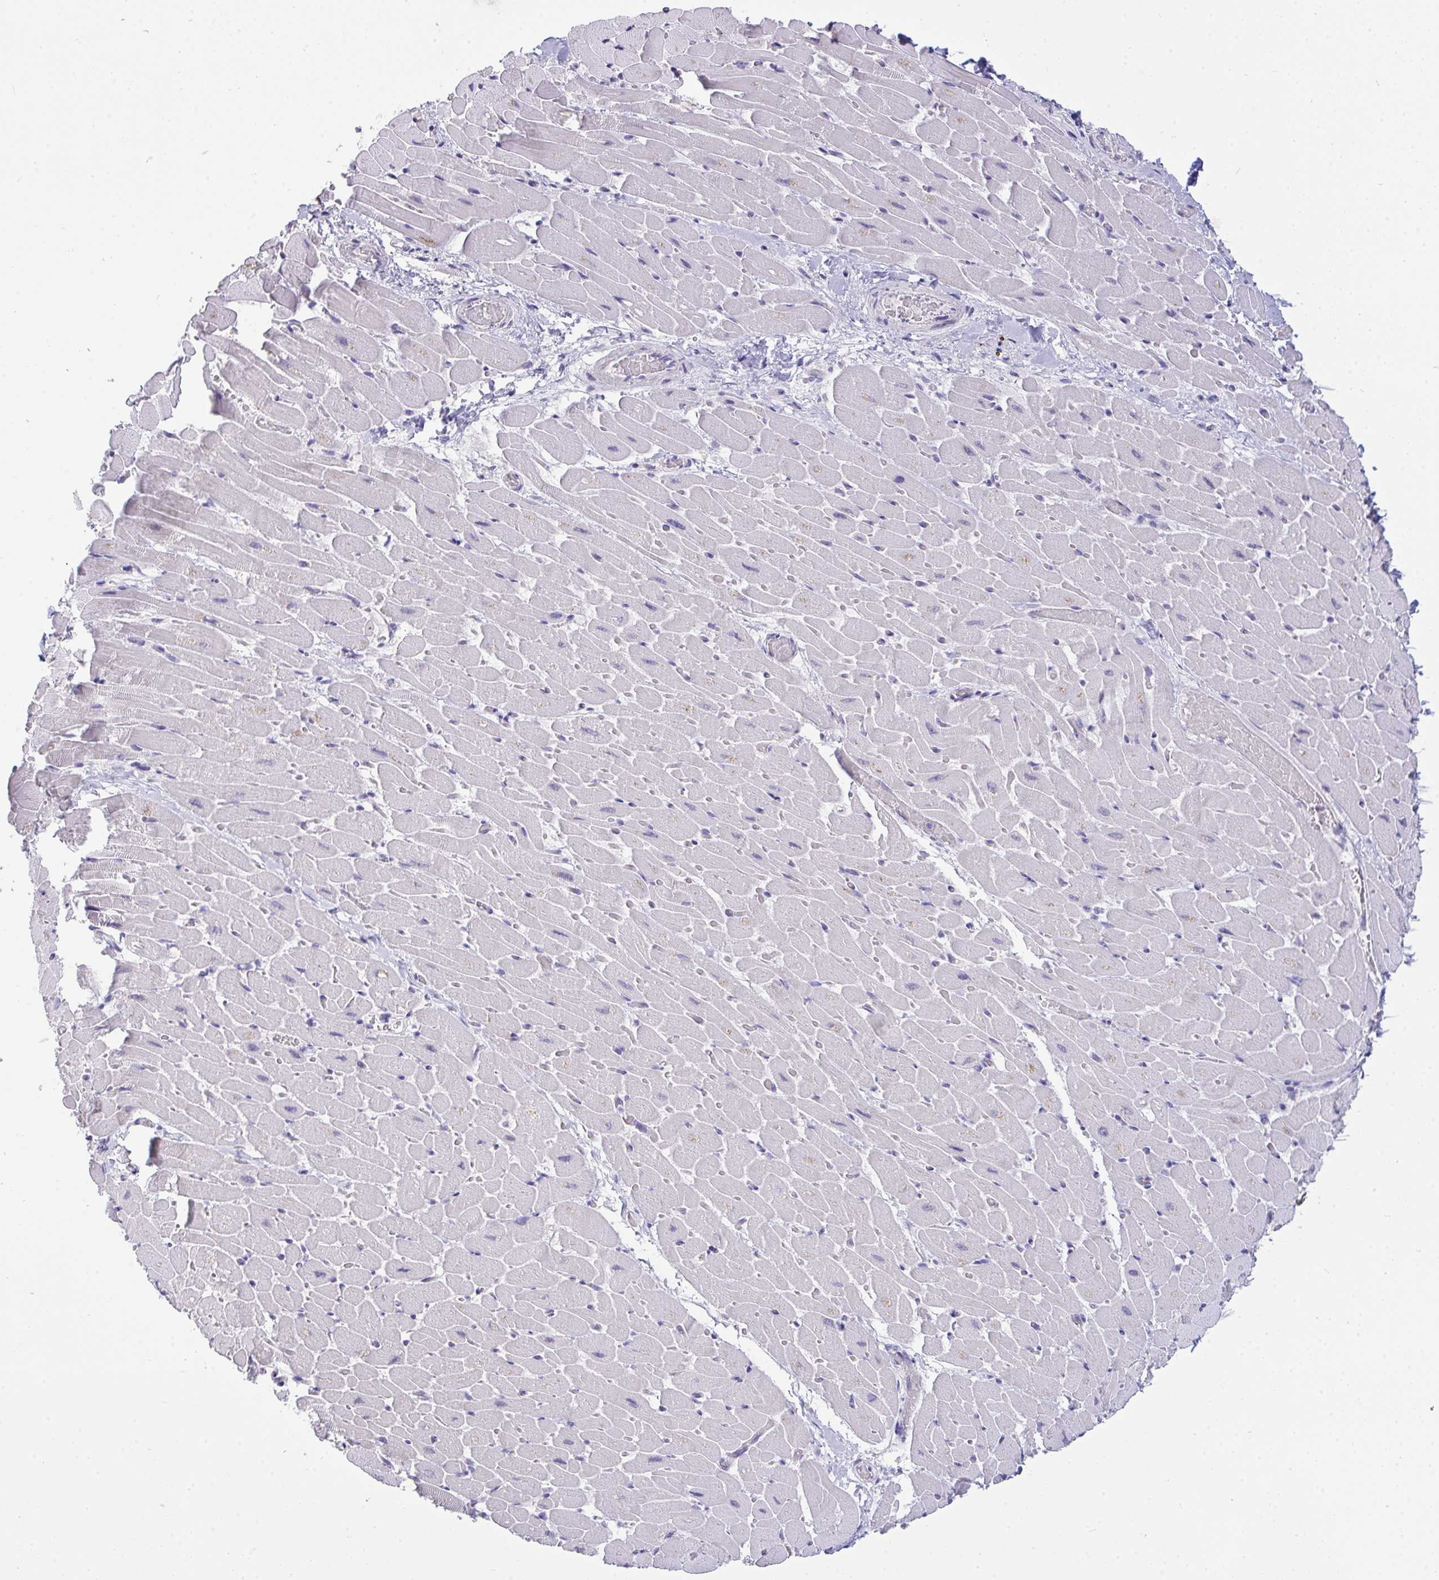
{"staining": {"intensity": "negative", "quantity": "none", "location": "none"}, "tissue": "heart muscle", "cell_type": "Cardiomyocytes", "image_type": "normal", "snomed": [{"axis": "morphology", "description": "Normal tissue, NOS"}, {"axis": "topography", "description": "Heart"}], "caption": "DAB immunohistochemical staining of normal heart muscle reveals no significant staining in cardiomyocytes. The staining is performed using DAB brown chromogen with nuclei counter-stained in using hematoxylin.", "gene": "VGLL3", "patient": {"sex": "male", "age": 37}}